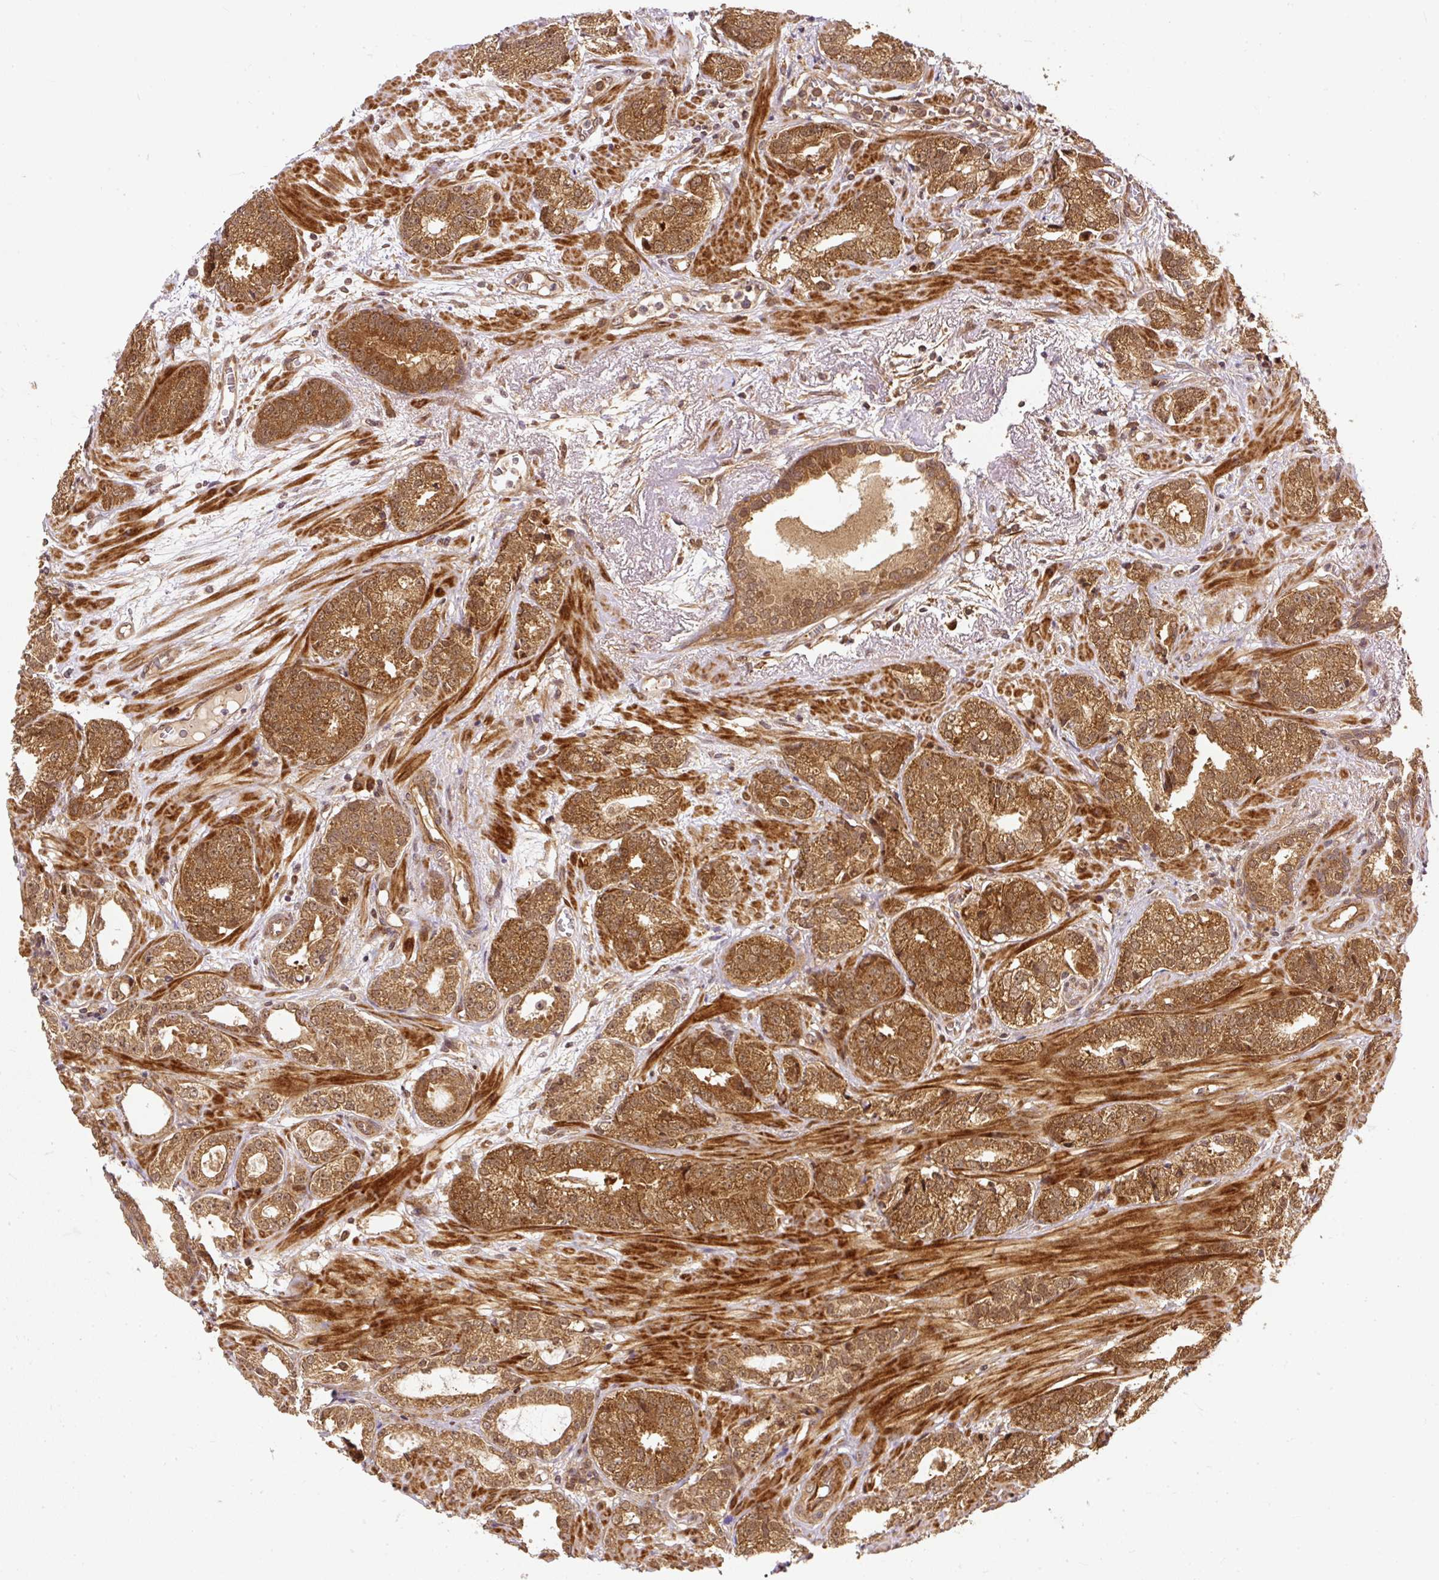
{"staining": {"intensity": "strong", "quantity": ">75%", "location": "cytoplasmic/membranous,nuclear"}, "tissue": "prostate cancer", "cell_type": "Tumor cells", "image_type": "cancer", "snomed": [{"axis": "morphology", "description": "Adenocarcinoma, High grade"}, {"axis": "topography", "description": "Prostate"}], "caption": "High-grade adenocarcinoma (prostate) stained for a protein exhibits strong cytoplasmic/membranous and nuclear positivity in tumor cells. (DAB (3,3'-diaminobenzidine) IHC with brightfield microscopy, high magnification).", "gene": "PSMD1", "patient": {"sex": "male", "age": 71}}